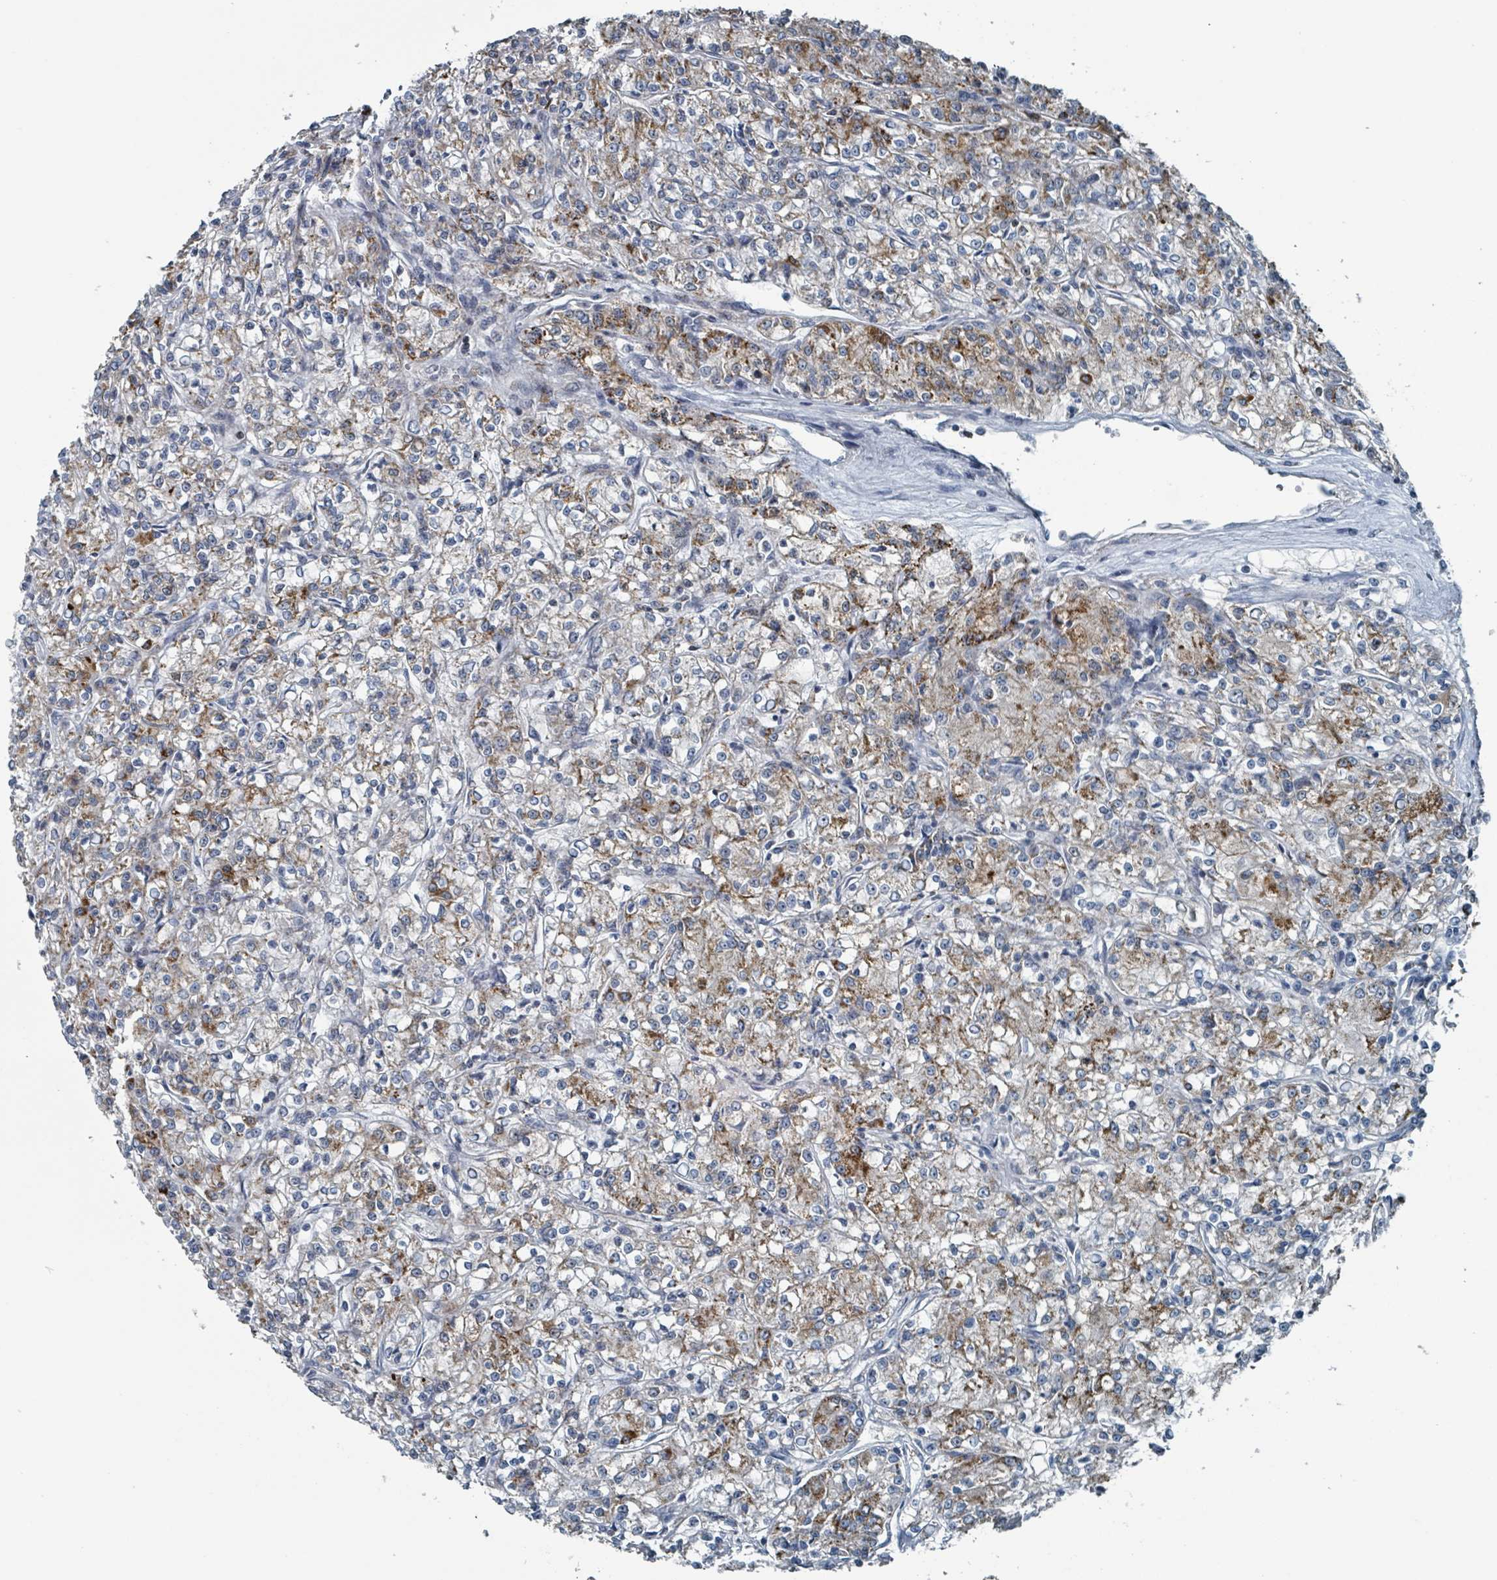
{"staining": {"intensity": "moderate", "quantity": "25%-75%", "location": "cytoplasmic/membranous"}, "tissue": "renal cancer", "cell_type": "Tumor cells", "image_type": "cancer", "snomed": [{"axis": "morphology", "description": "Adenocarcinoma, NOS"}, {"axis": "topography", "description": "Kidney"}], "caption": "DAB immunohistochemical staining of human adenocarcinoma (renal) shows moderate cytoplasmic/membranous protein staining in about 25%-75% of tumor cells.", "gene": "ABHD18", "patient": {"sex": "female", "age": 59}}